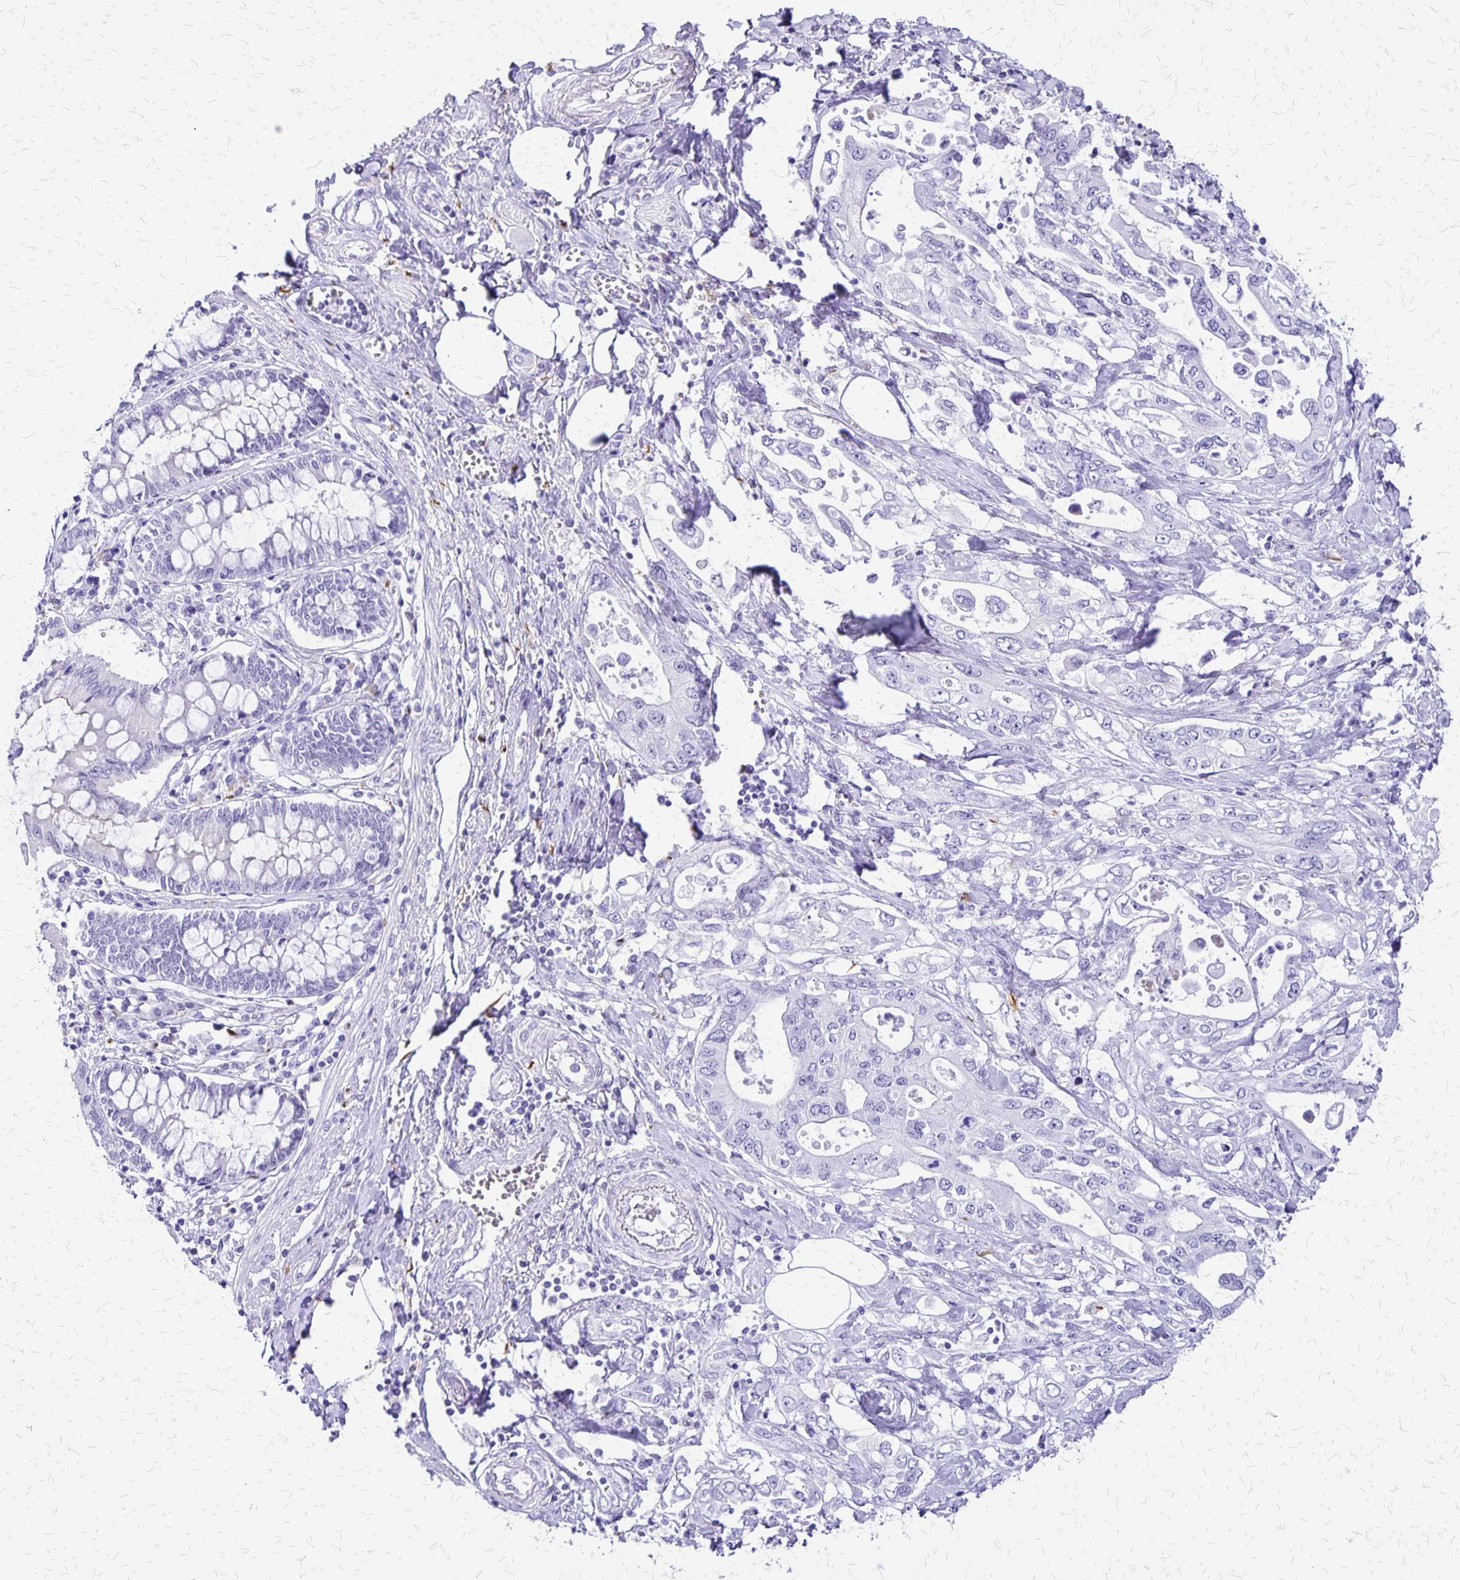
{"staining": {"intensity": "negative", "quantity": "none", "location": "none"}, "tissue": "pancreatic cancer", "cell_type": "Tumor cells", "image_type": "cancer", "snomed": [{"axis": "morphology", "description": "Adenocarcinoma, NOS"}, {"axis": "topography", "description": "Pancreas"}], "caption": "IHC of human pancreatic cancer (adenocarcinoma) reveals no expression in tumor cells.", "gene": "SLC13A2", "patient": {"sex": "female", "age": 63}}